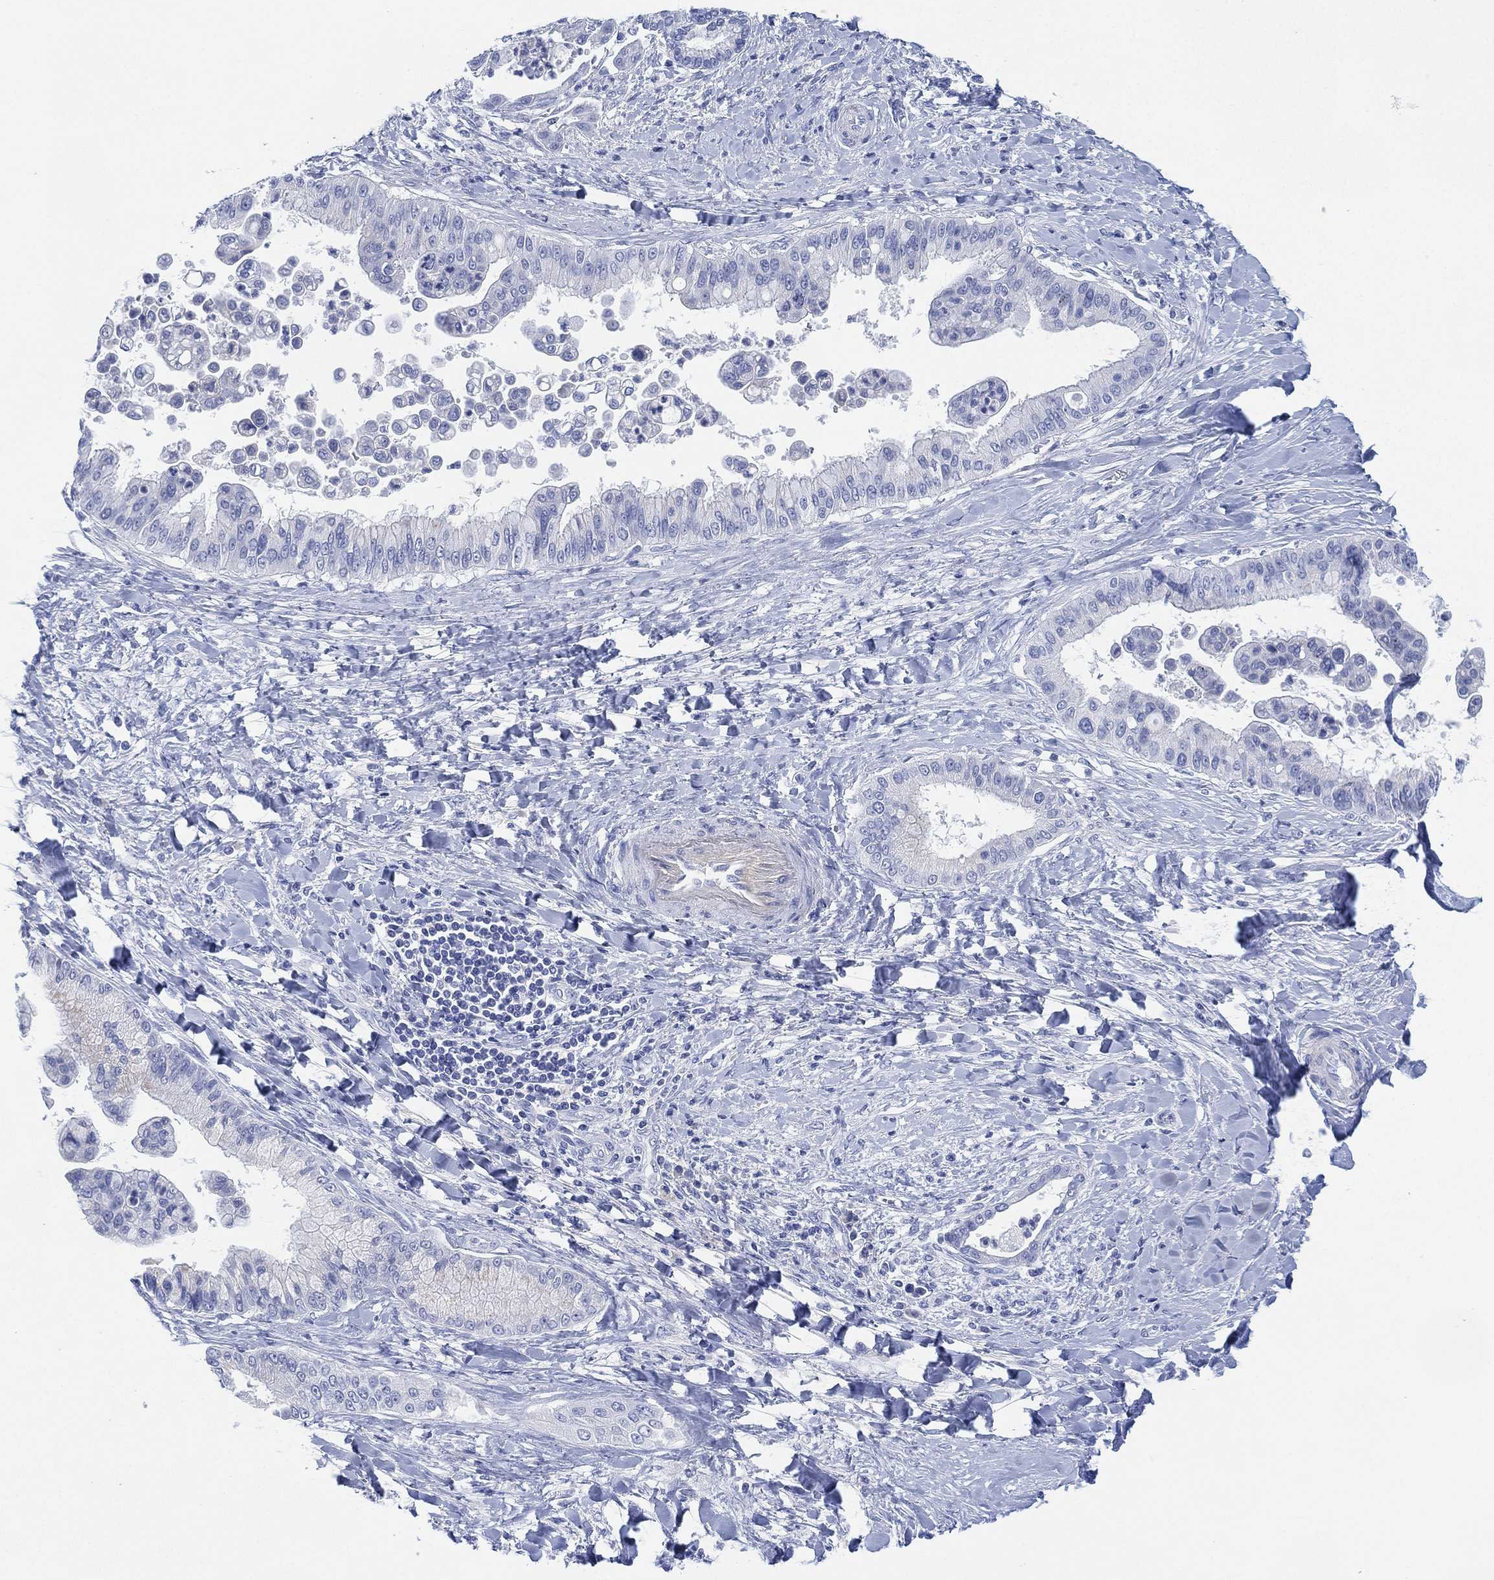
{"staining": {"intensity": "negative", "quantity": "none", "location": "none"}, "tissue": "liver cancer", "cell_type": "Tumor cells", "image_type": "cancer", "snomed": [{"axis": "morphology", "description": "Cholangiocarcinoma"}, {"axis": "topography", "description": "Liver"}], "caption": "Tumor cells show no significant protein expression in liver cancer (cholangiocarcinoma).", "gene": "ADAD2", "patient": {"sex": "female", "age": 54}}